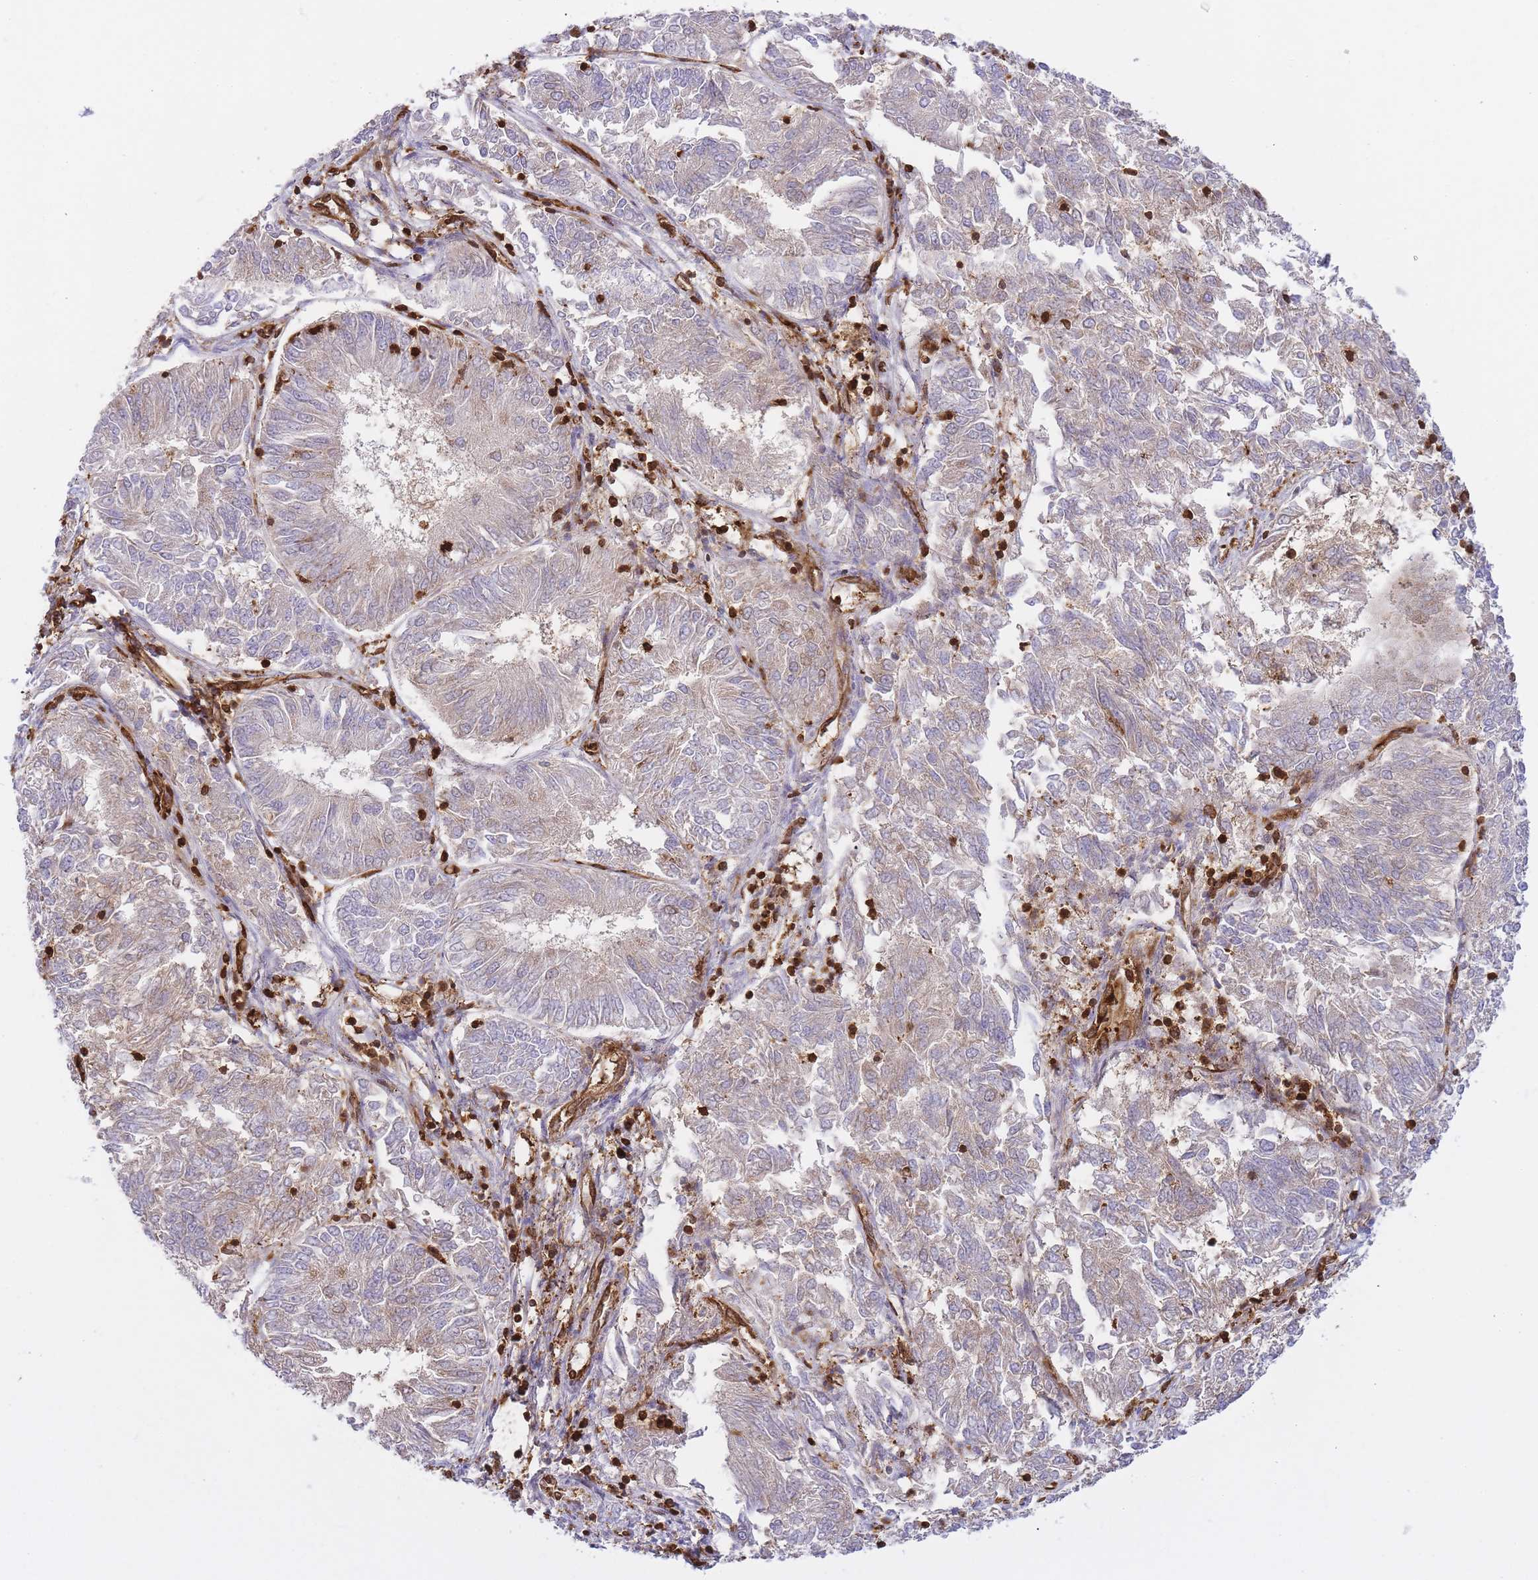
{"staining": {"intensity": "weak", "quantity": "25%-75%", "location": "cytoplasmic/membranous"}, "tissue": "endometrial cancer", "cell_type": "Tumor cells", "image_type": "cancer", "snomed": [{"axis": "morphology", "description": "Adenocarcinoma, NOS"}, {"axis": "topography", "description": "Endometrium"}], "caption": "Endometrial cancer stained with DAB immunohistochemistry (IHC) exhibits low levels of weak cytoplasmic/membranous staining in approximately 25%-75% of tumor cells.", "gene": "MSN", "patient": {"sex": "female", "age": 58}}